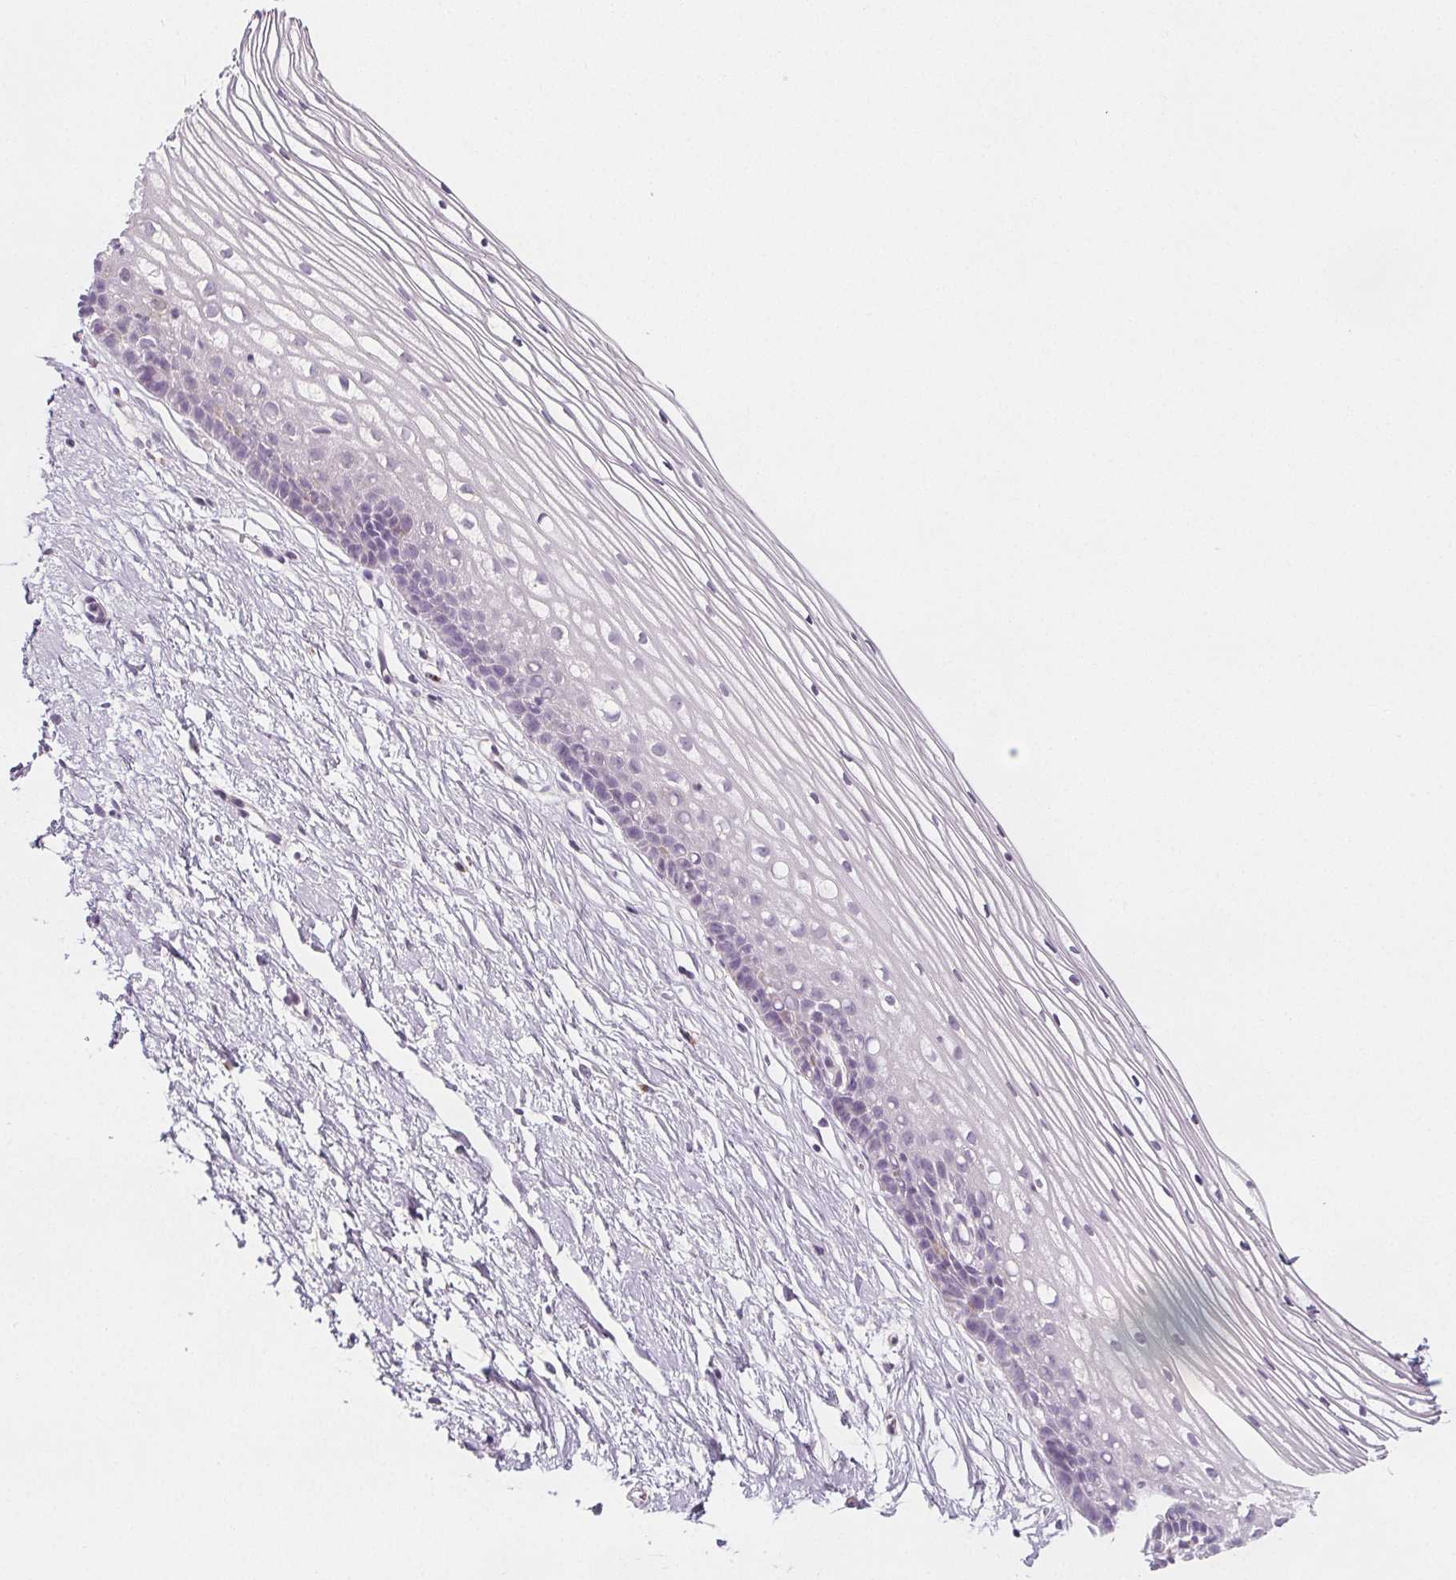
{"staining": {"intensity": "negative", "quantity": "none", "location": "none"}, "tissue": "cervix", "cell_type": "Glandular cells", "image_type": "normal", "snomed": [{"axis": "morphology", "description": "Normal tissue, NOS"}, {"axis": "topography", "description": "Cervix"}], "caption": "Immunohistochemistry image of normal cervix: human cervix stained with DAB demonstrates no significant protein staining in glandular cells.", "gene": "IL17C", "patient": {"sex": "female", "age": 40}}